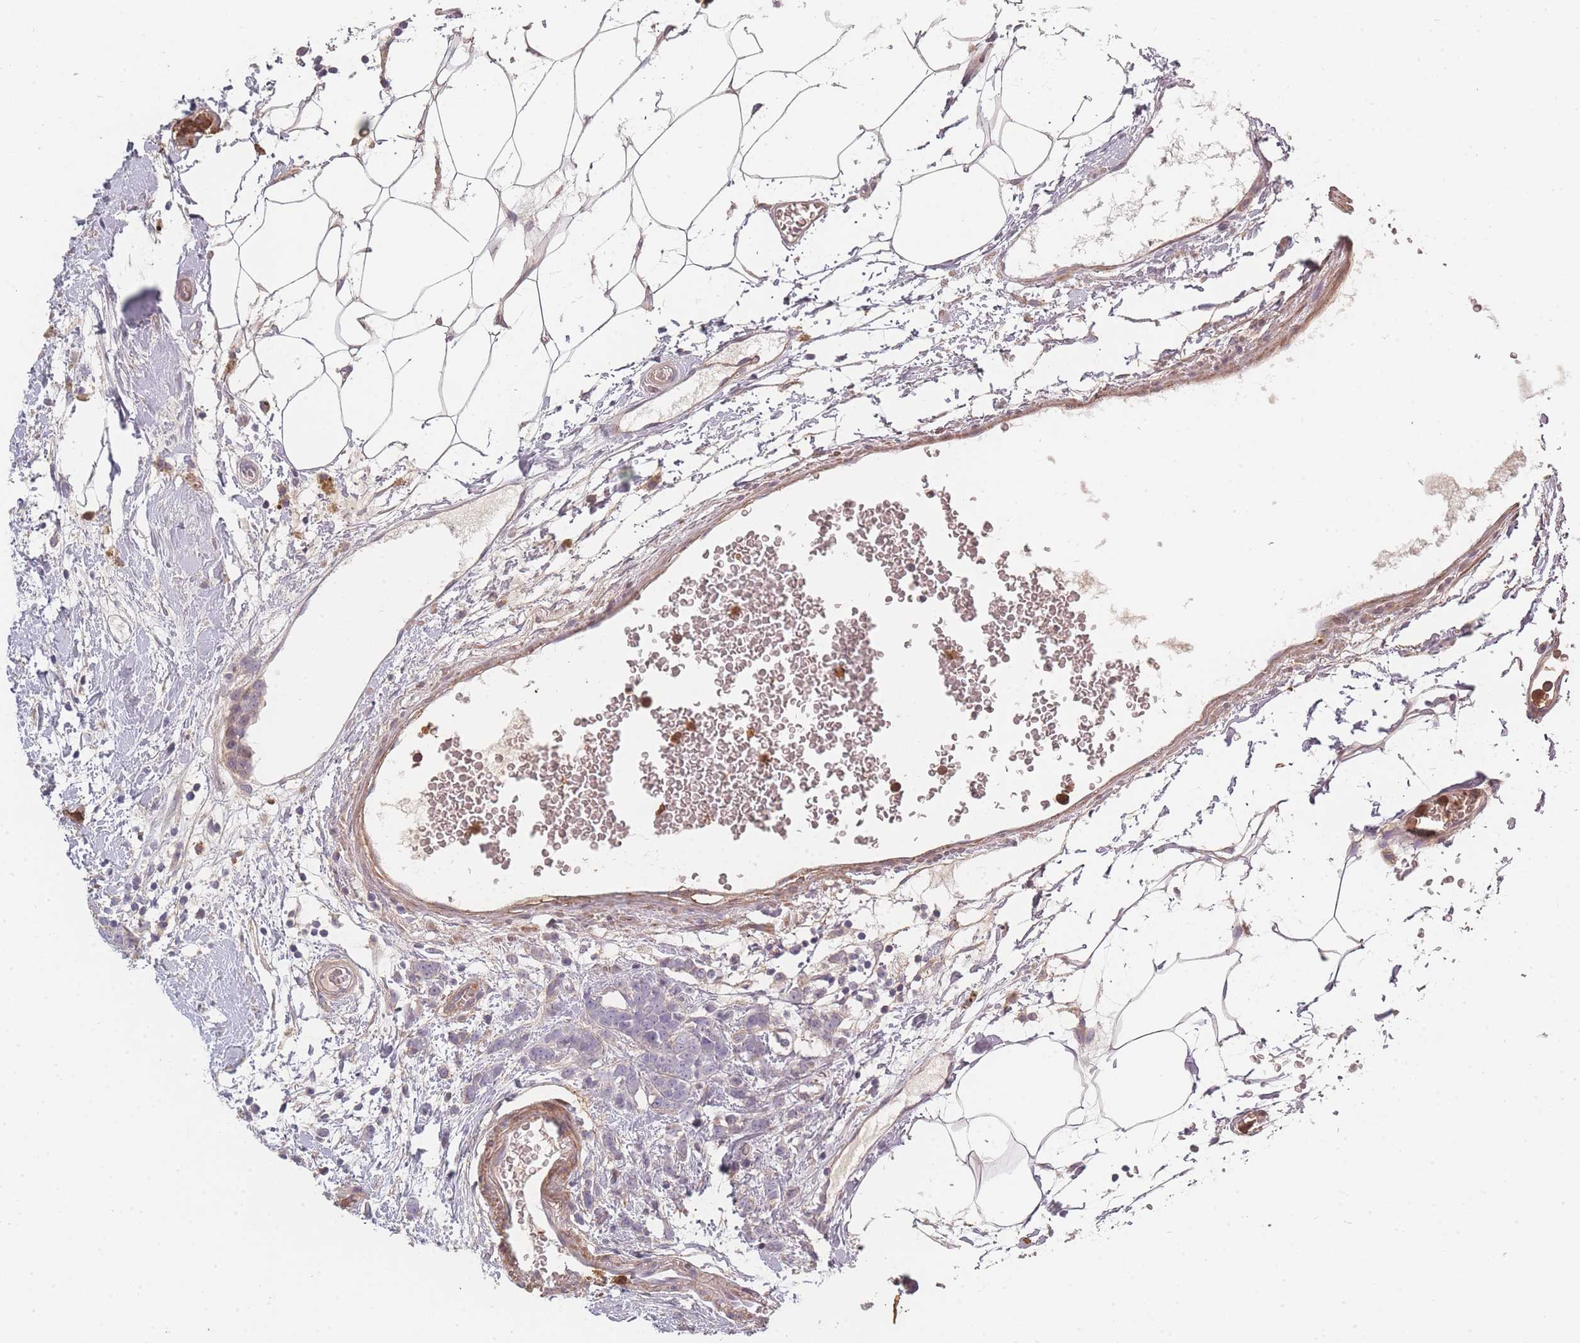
{"staining": {"intensity": "negative", "quantity": "none", "location": "none"}, "tissue": "breast cancer", "cell_type": "Tumor cells", "image_type": "cancer", "snomed": [{"axis": "morphology", "description": "Lobular carcinoma"}, {"axis": "topography", "description": "Breast"}], "caption": "This histopathology image is of breast lobular carcinoma stained with IHC to label a protein in brown with the nuclei are counter-stained blue. There is no expression in tumor cells.", "gene": "BST1", "patient": {"sex": "female", "age": 58}}